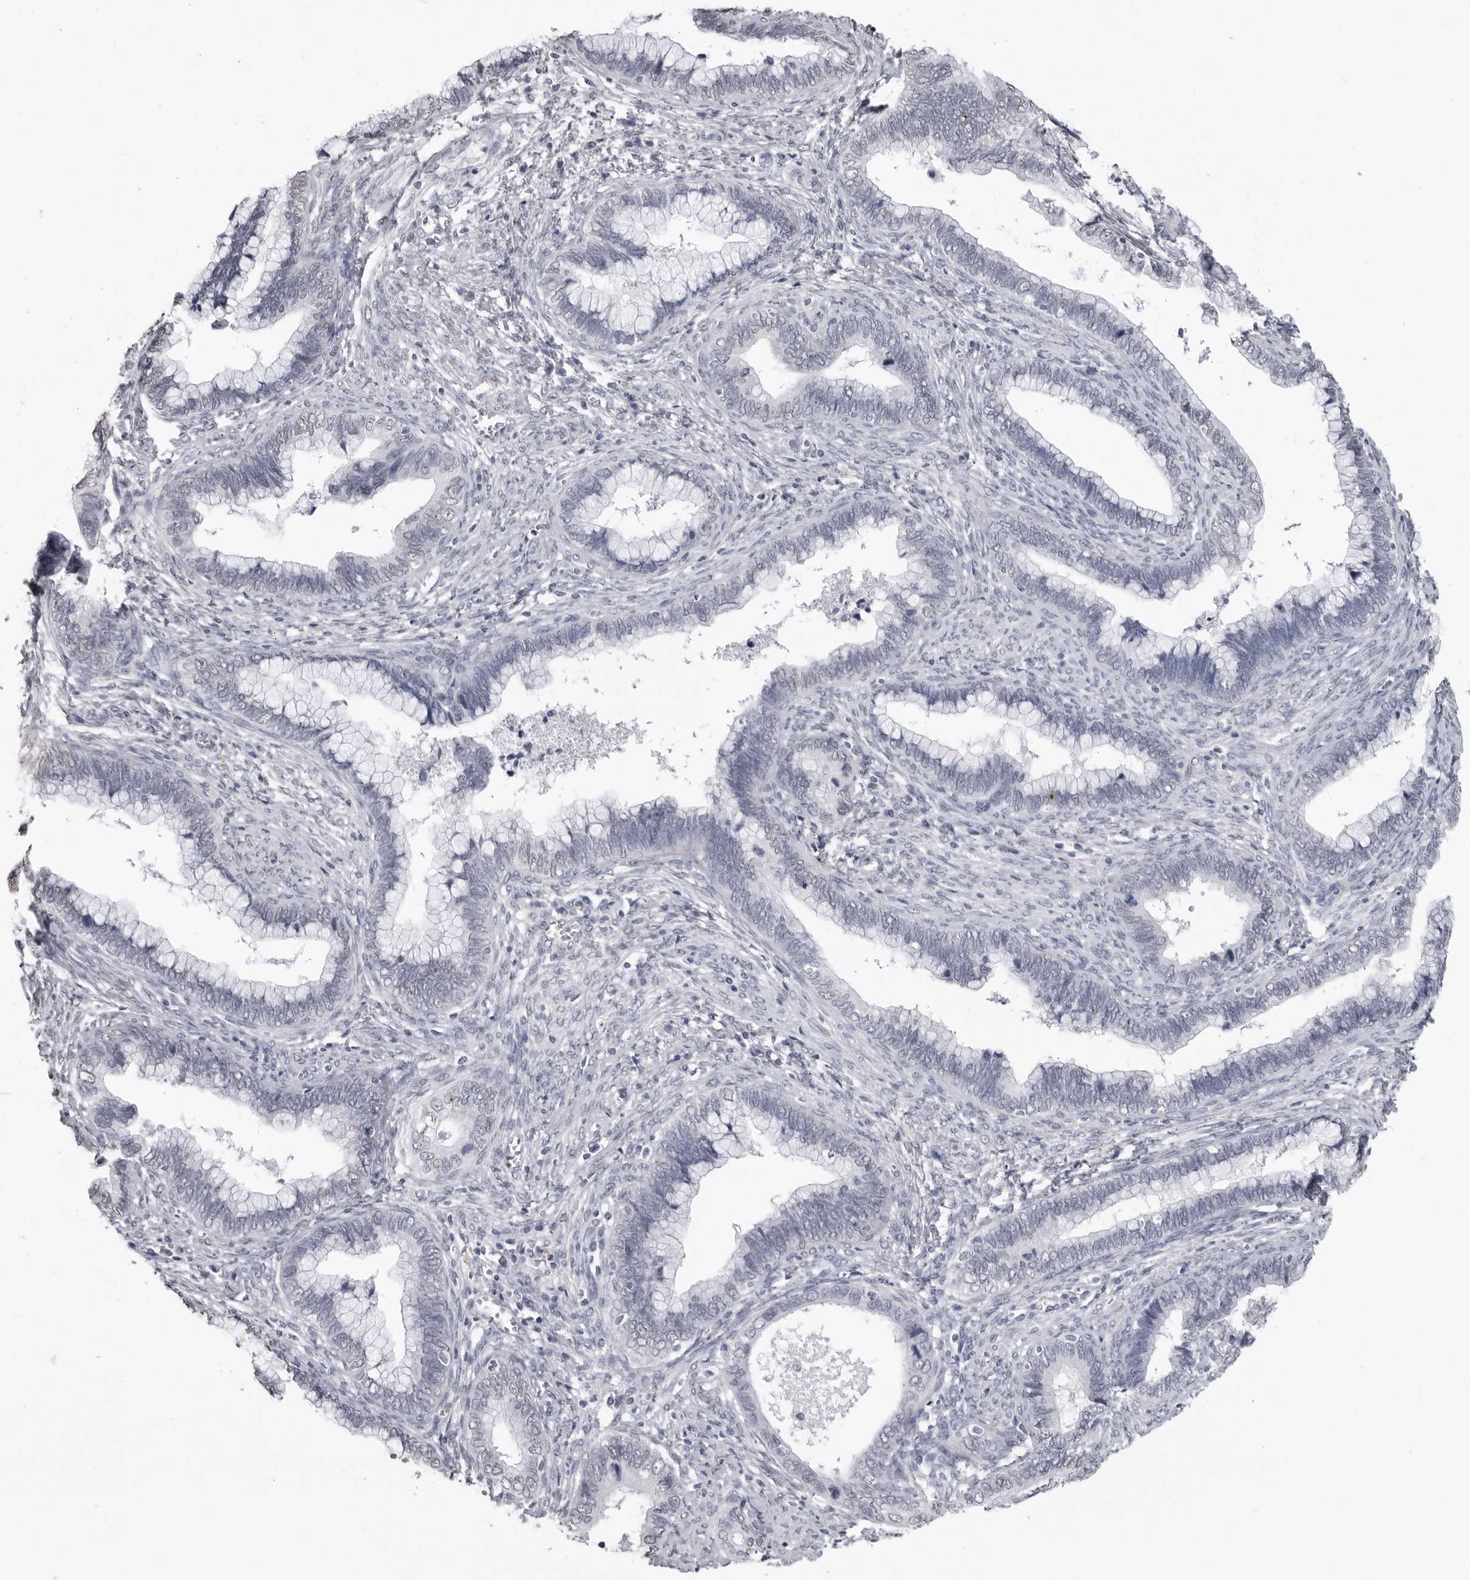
{"staining": {"intensity": "negative", "quantity": "none", "location": "none"}, "tissue": "cervical cancer", "cell_type": "Tumor cells", "image_type": "cancer", "snomed": [{"axis": "morphology", "description": "Adenocarcinoma, NOS"}, {"axis": "topography", "description": "Cervix"}], "caption": "Protein analysis of adenocarcinoma (cervical) displays no significant expression in tumor cells. The staining was performed using DAB to visualize the protein expression in brown, while the nuclei were stained in blue with hematoxylin (Magnification: 20x).", "gene": "HEPACAM", "patient": {"sex": "female", "age": 44}}